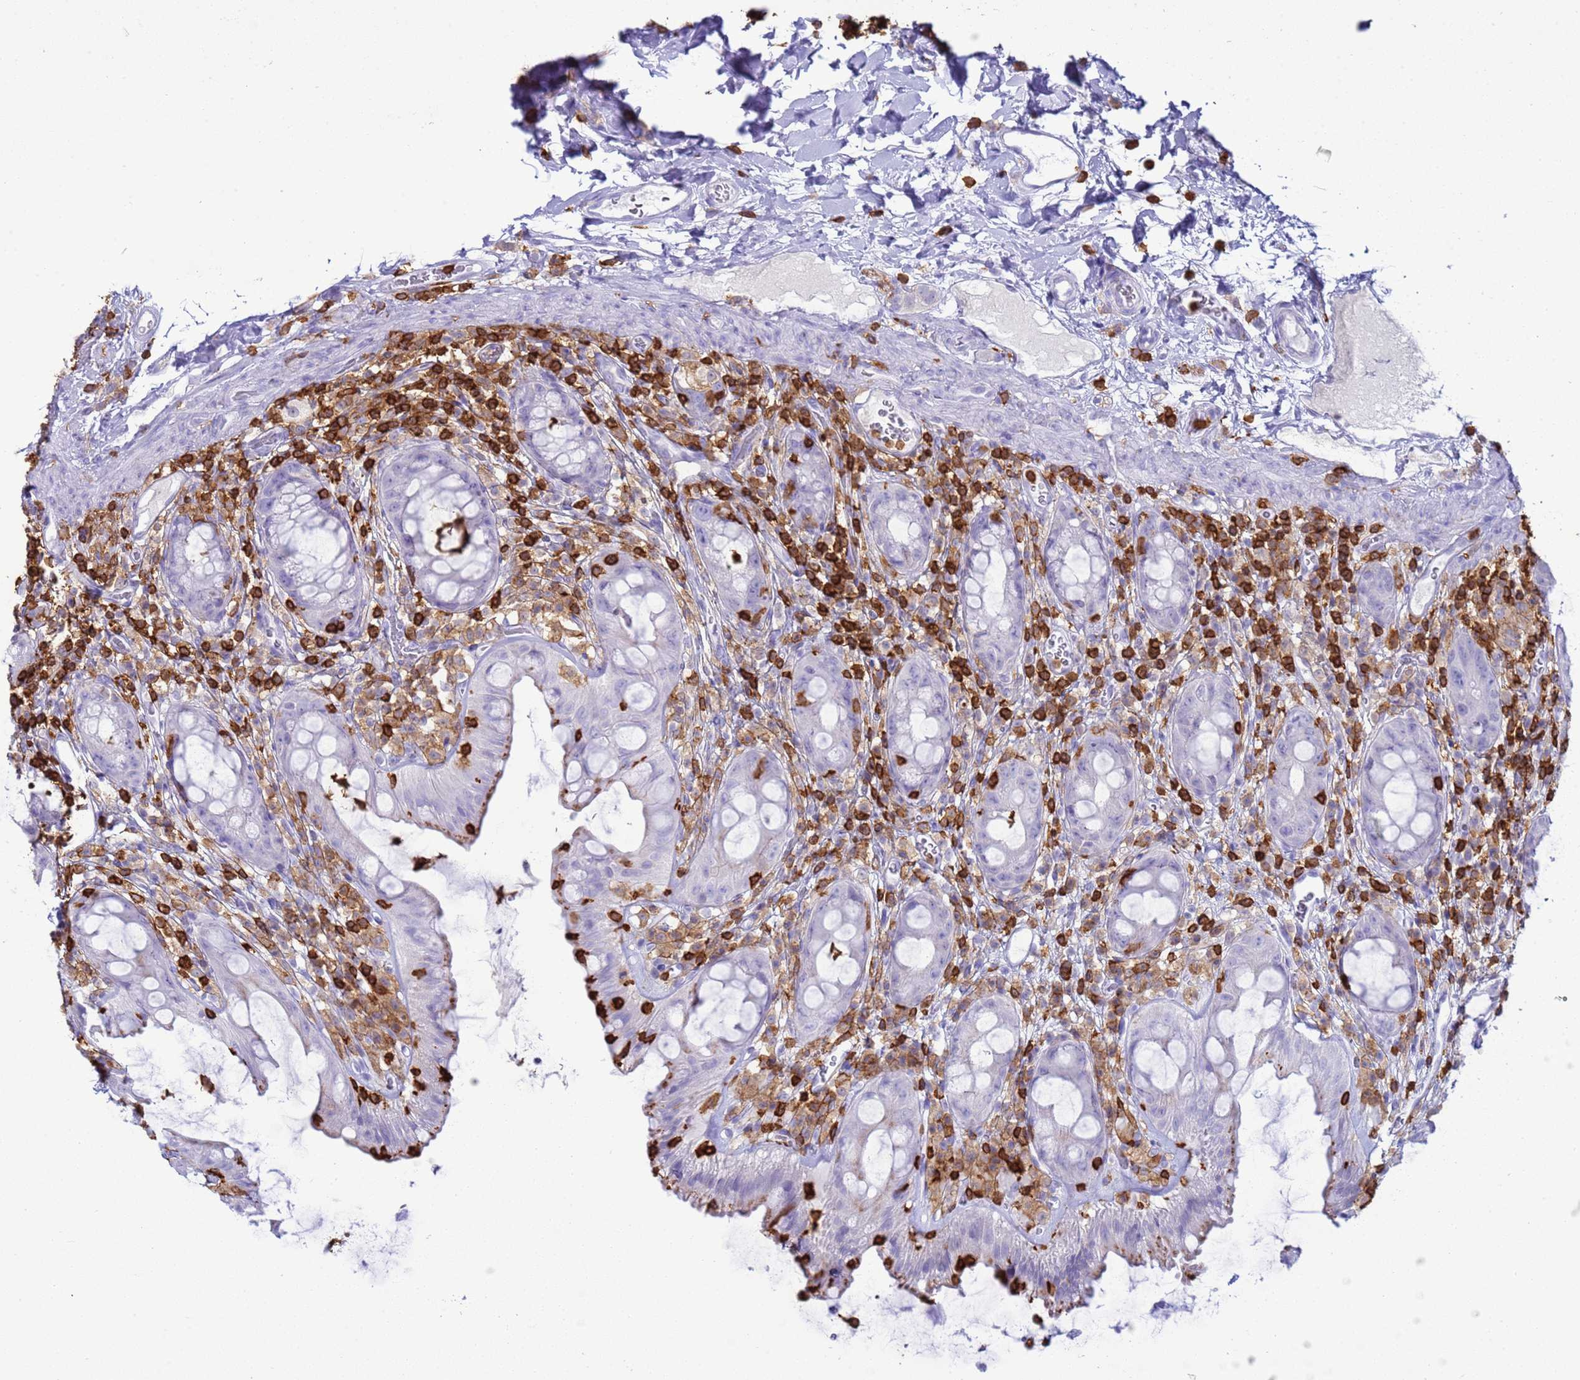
{"staining": {"intensity": "negative", "quantity": "none", "location": "none"}, "tissue": "rectum", "cell_type": "Glandular cells", "image_type": "normal", "snomed": [{"axis": "morphology", "description": "Normal tissue, NOS"}, {"axis": "topography", "description": "Rectum"}], "caption": "This is an immunohistochemistry histopathology image of benign rectum. There is no staining in glandular cells.", "gene": "IRF5", "patient": {"sex": "female", "age": 57}}